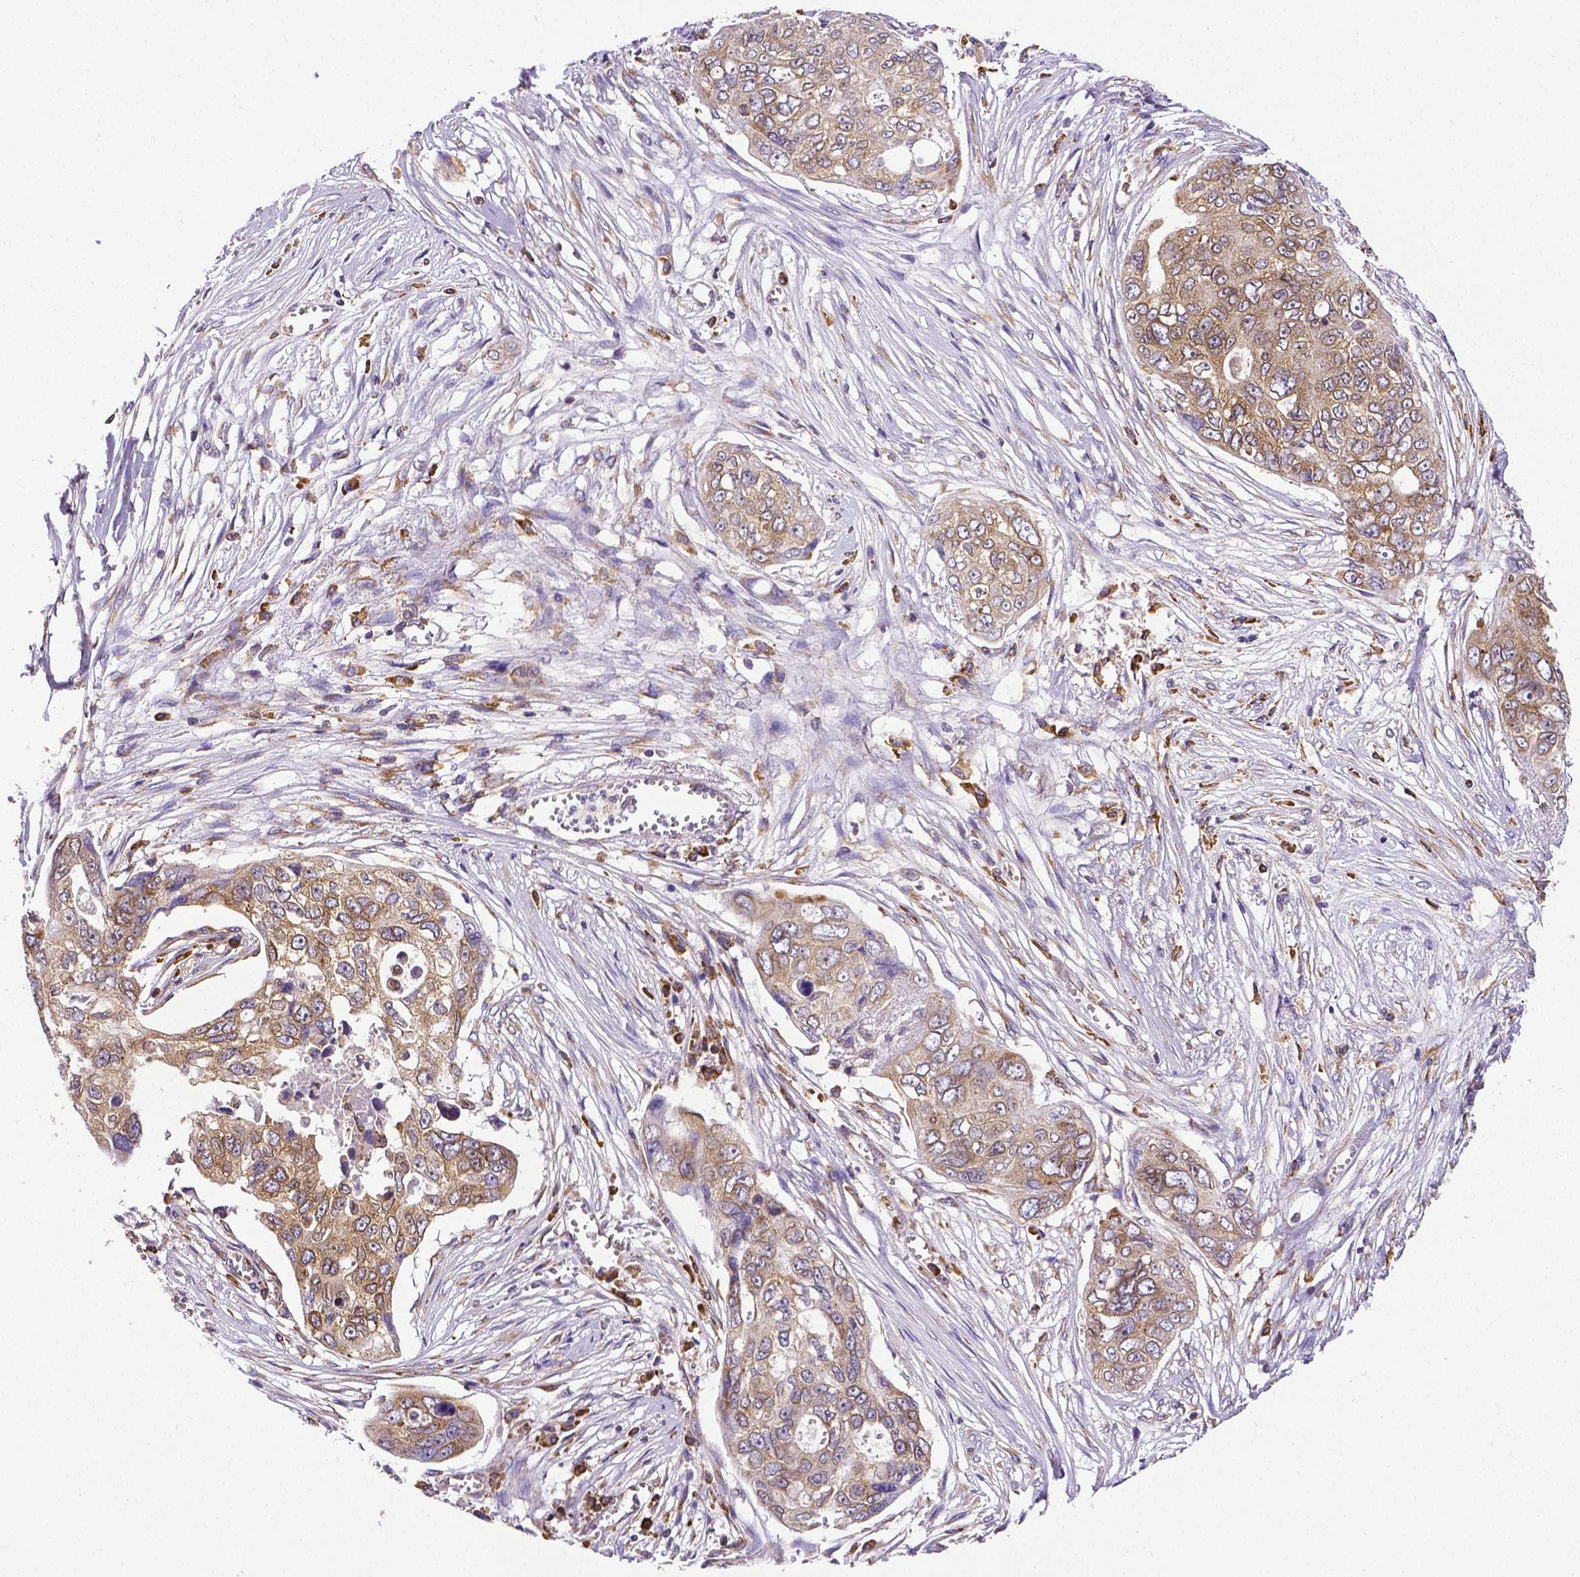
{"staining": {"intensity": "moderate", "quantity": ">75%", "location": "cytoplasmic/membranous"}, "tissue": "ovarian cancer", "cell_type": "Tumor cells", "image_type": "cancer", "snomed": [{"axis": "morphology", "description": "Carcinoma, endometroid"}, {"axis": "topography", "description": "Ovary"}], "caption": "Endometroid carcinoma (ovarian) stained with a brown dye shows moderate cytoplasmic/membranous positive positivity in about >75% of tumor cells.", "gene": "MTDH", "patient": {"sex": "female", "age": 70}}